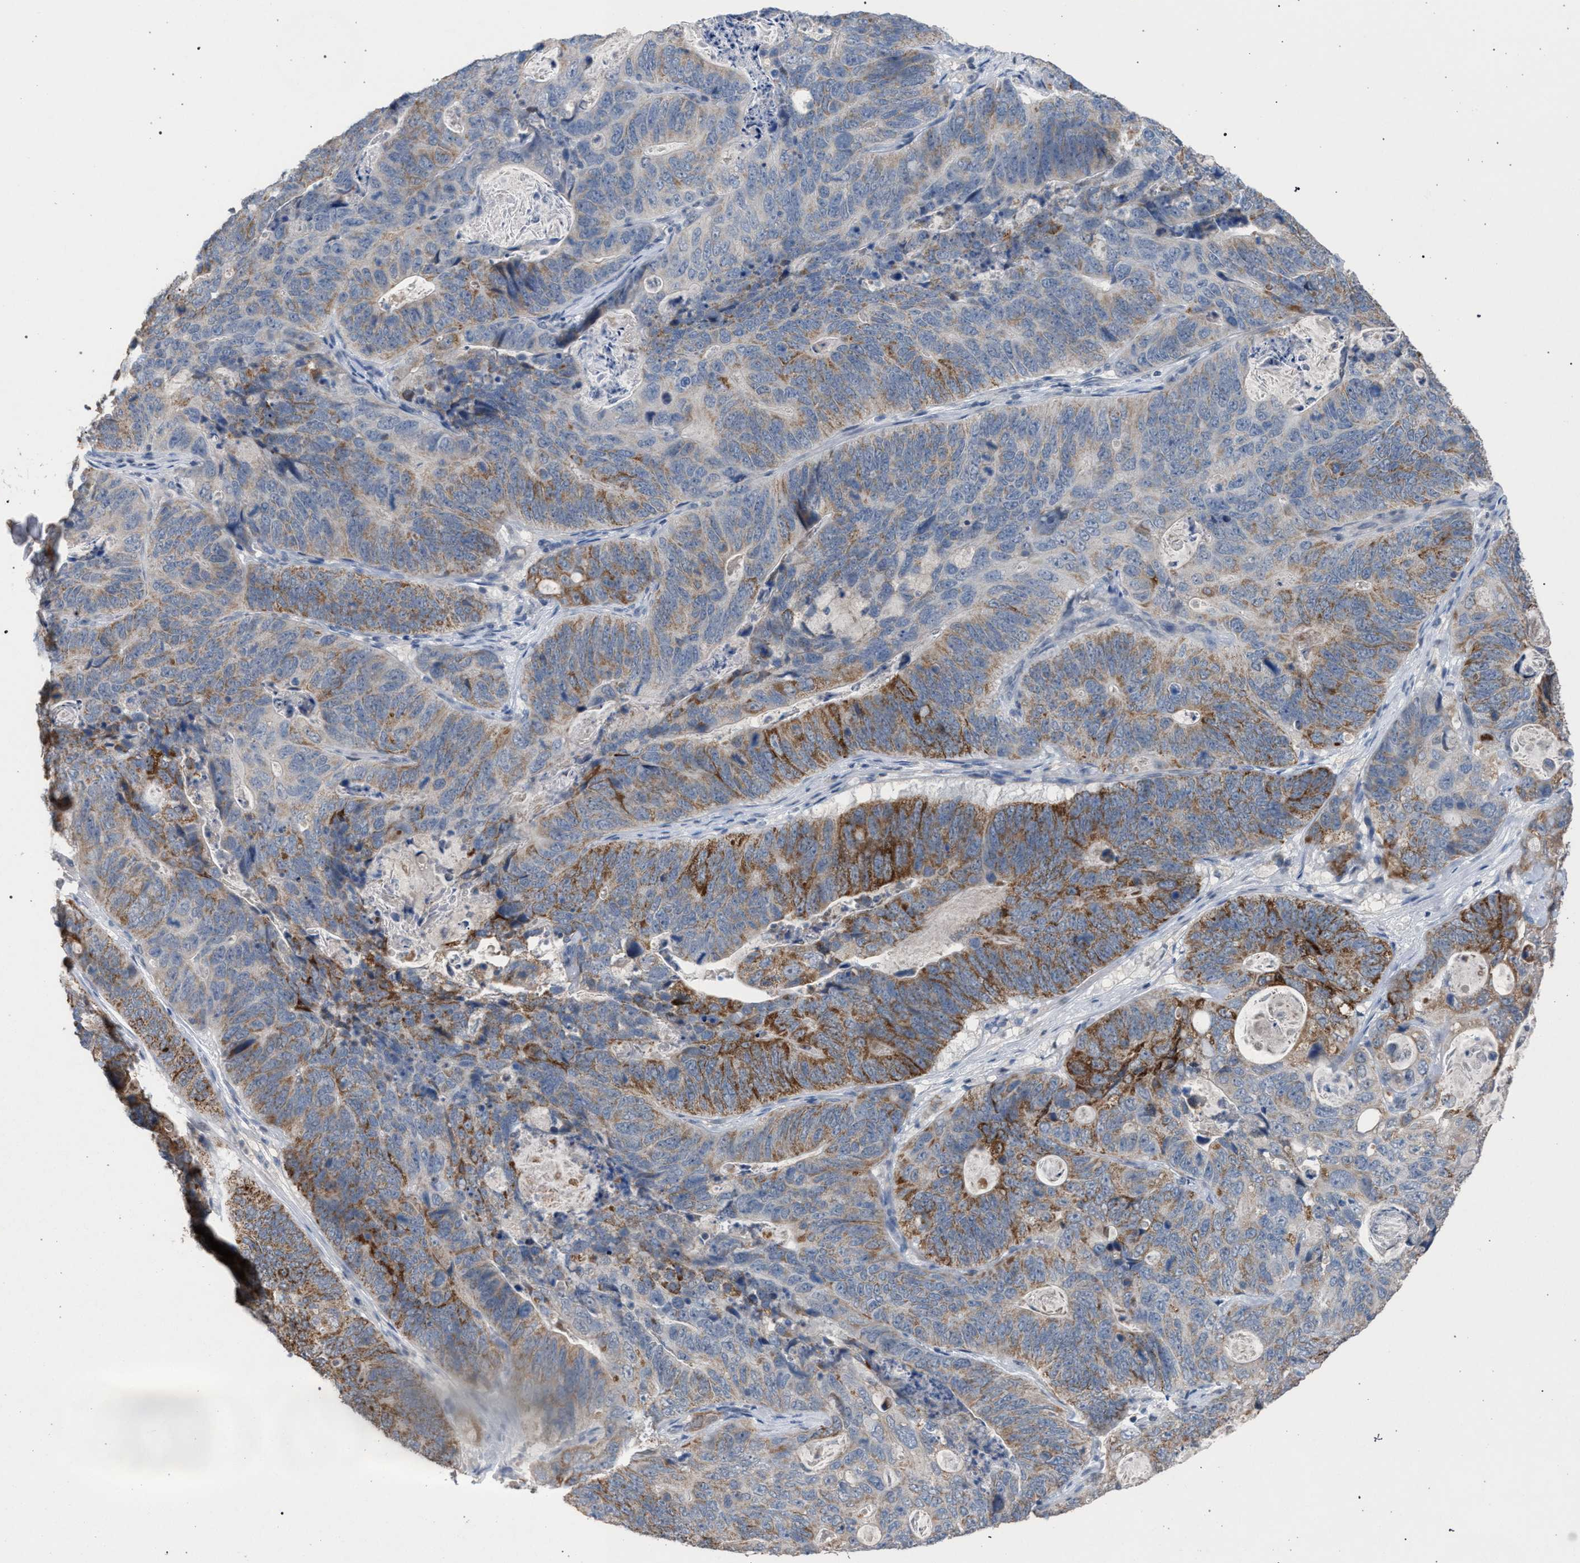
{"staining": {"intensity": "moderate", "quantity": "25%-75%", "location": "cytoplasmic/membranous"}, "tissue": "stomach cancer", "cell_type": "Tumor cells", "image_type": "cancer", "snomed": [{"axis": "morphology", "description": "Normal tissue, NOS"}, {"axis": "morphology", "description": "Adenocarcinoma, NOS"}, {"axis": "topography", "description": "Stomach"}], "caption": "IHC (DAB (3,3'-diaminobenzidine)) staining of adenocarcinoma (stomach) displays moderate cytoplasmic/membranous protein staining in approximately 25%-75% of tumor cells.", "gene": "TECPR1", "patient": {"sex": "female", "age": 89}}